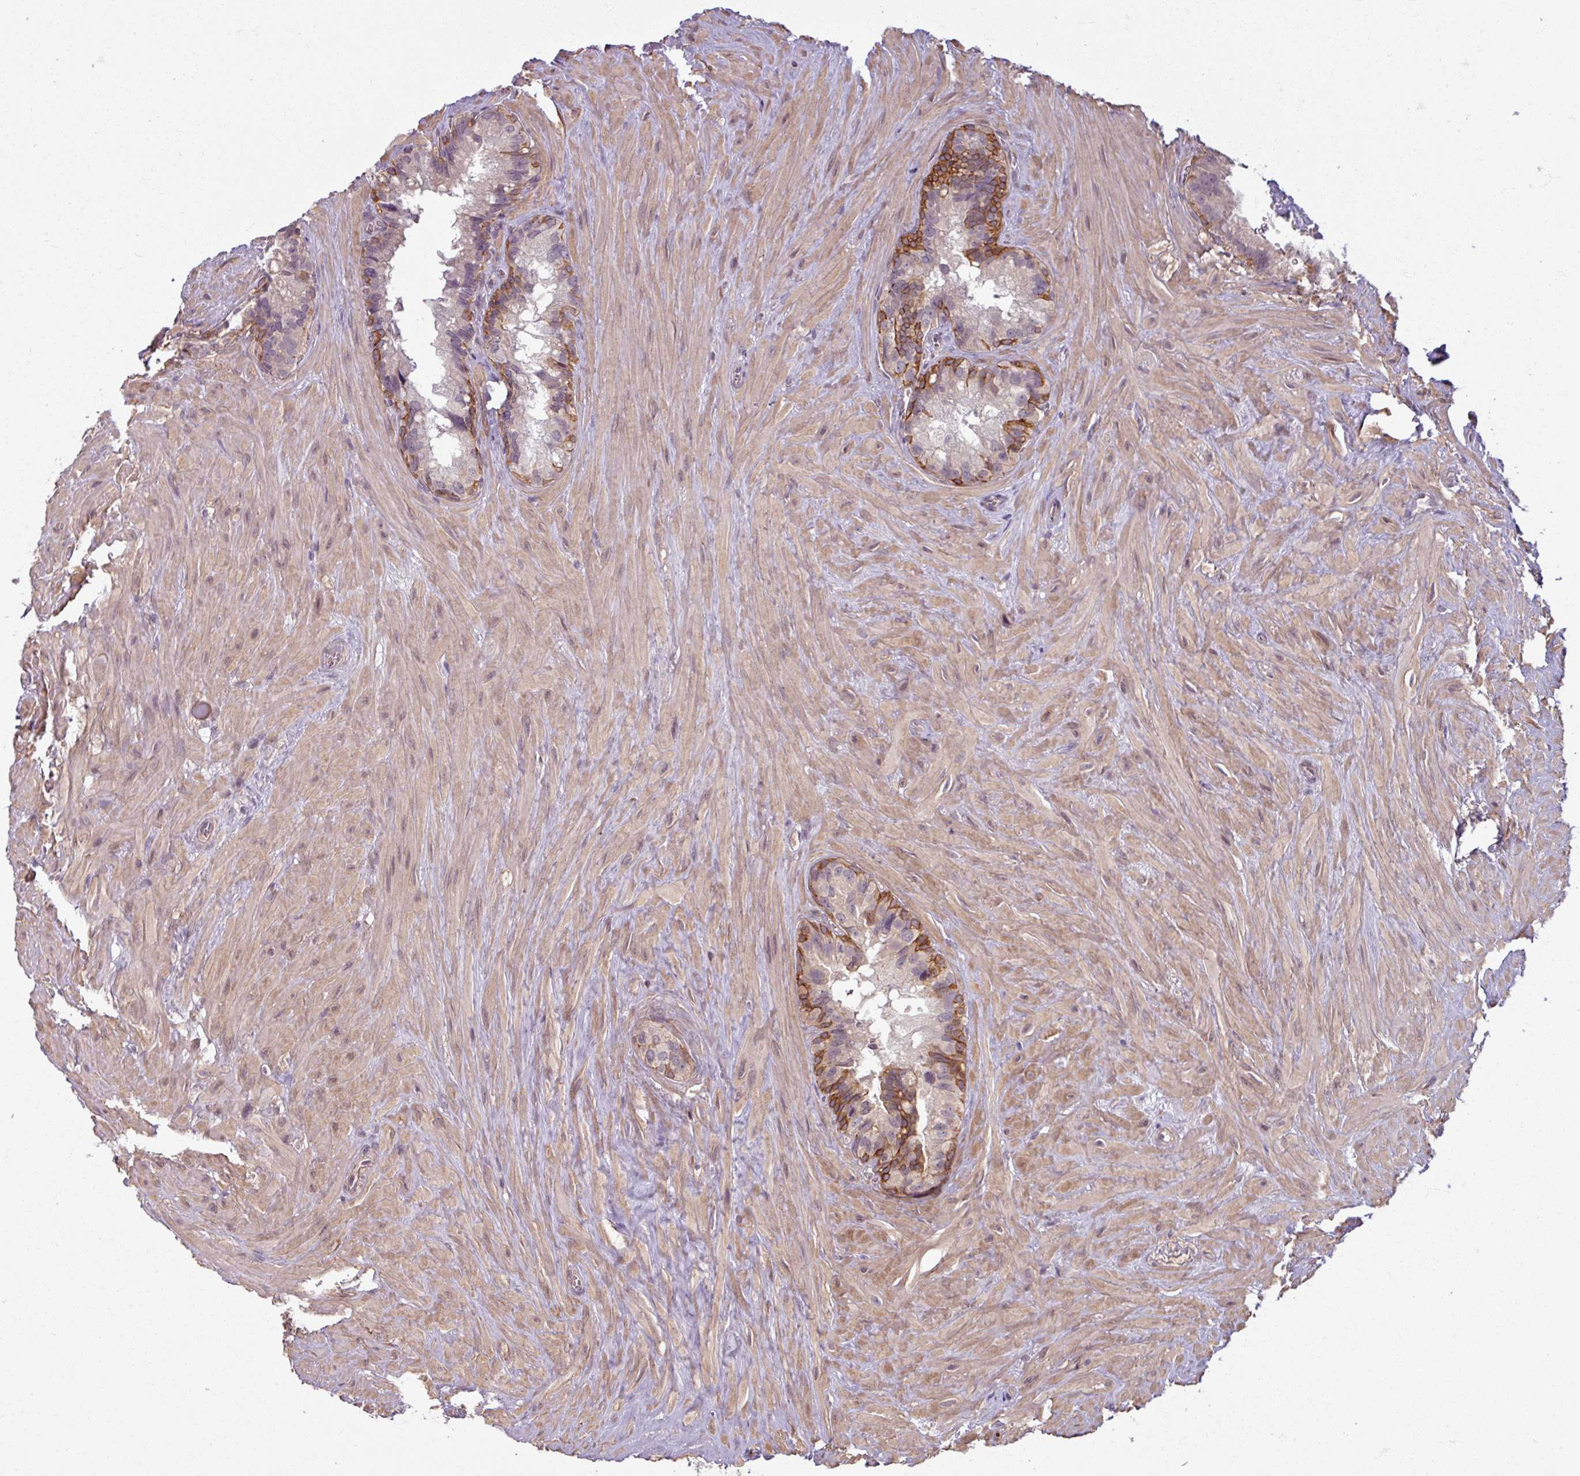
{"staining": {"intensity": "moderate", "quantity": "<25%", "location": "cytoplasmic/membranous"}, "tissue": "seminal vesicle", "cell_type": "Glandular cells", "image_type": "normal", "snomed": [{"axis": "morphology", "description": "Normal tissue, NOS"}, {"axis": "topography", "description": "Seminal veicle"}], "caption": "About <25% of glandular cells in benign seminal vesicle reveal moderate cytoplasmic/membranous protein staining as visualized by brown immunohistochemical staining.", "gene": "TUSC3", "patient": {"sex": "male", "age": 68}}